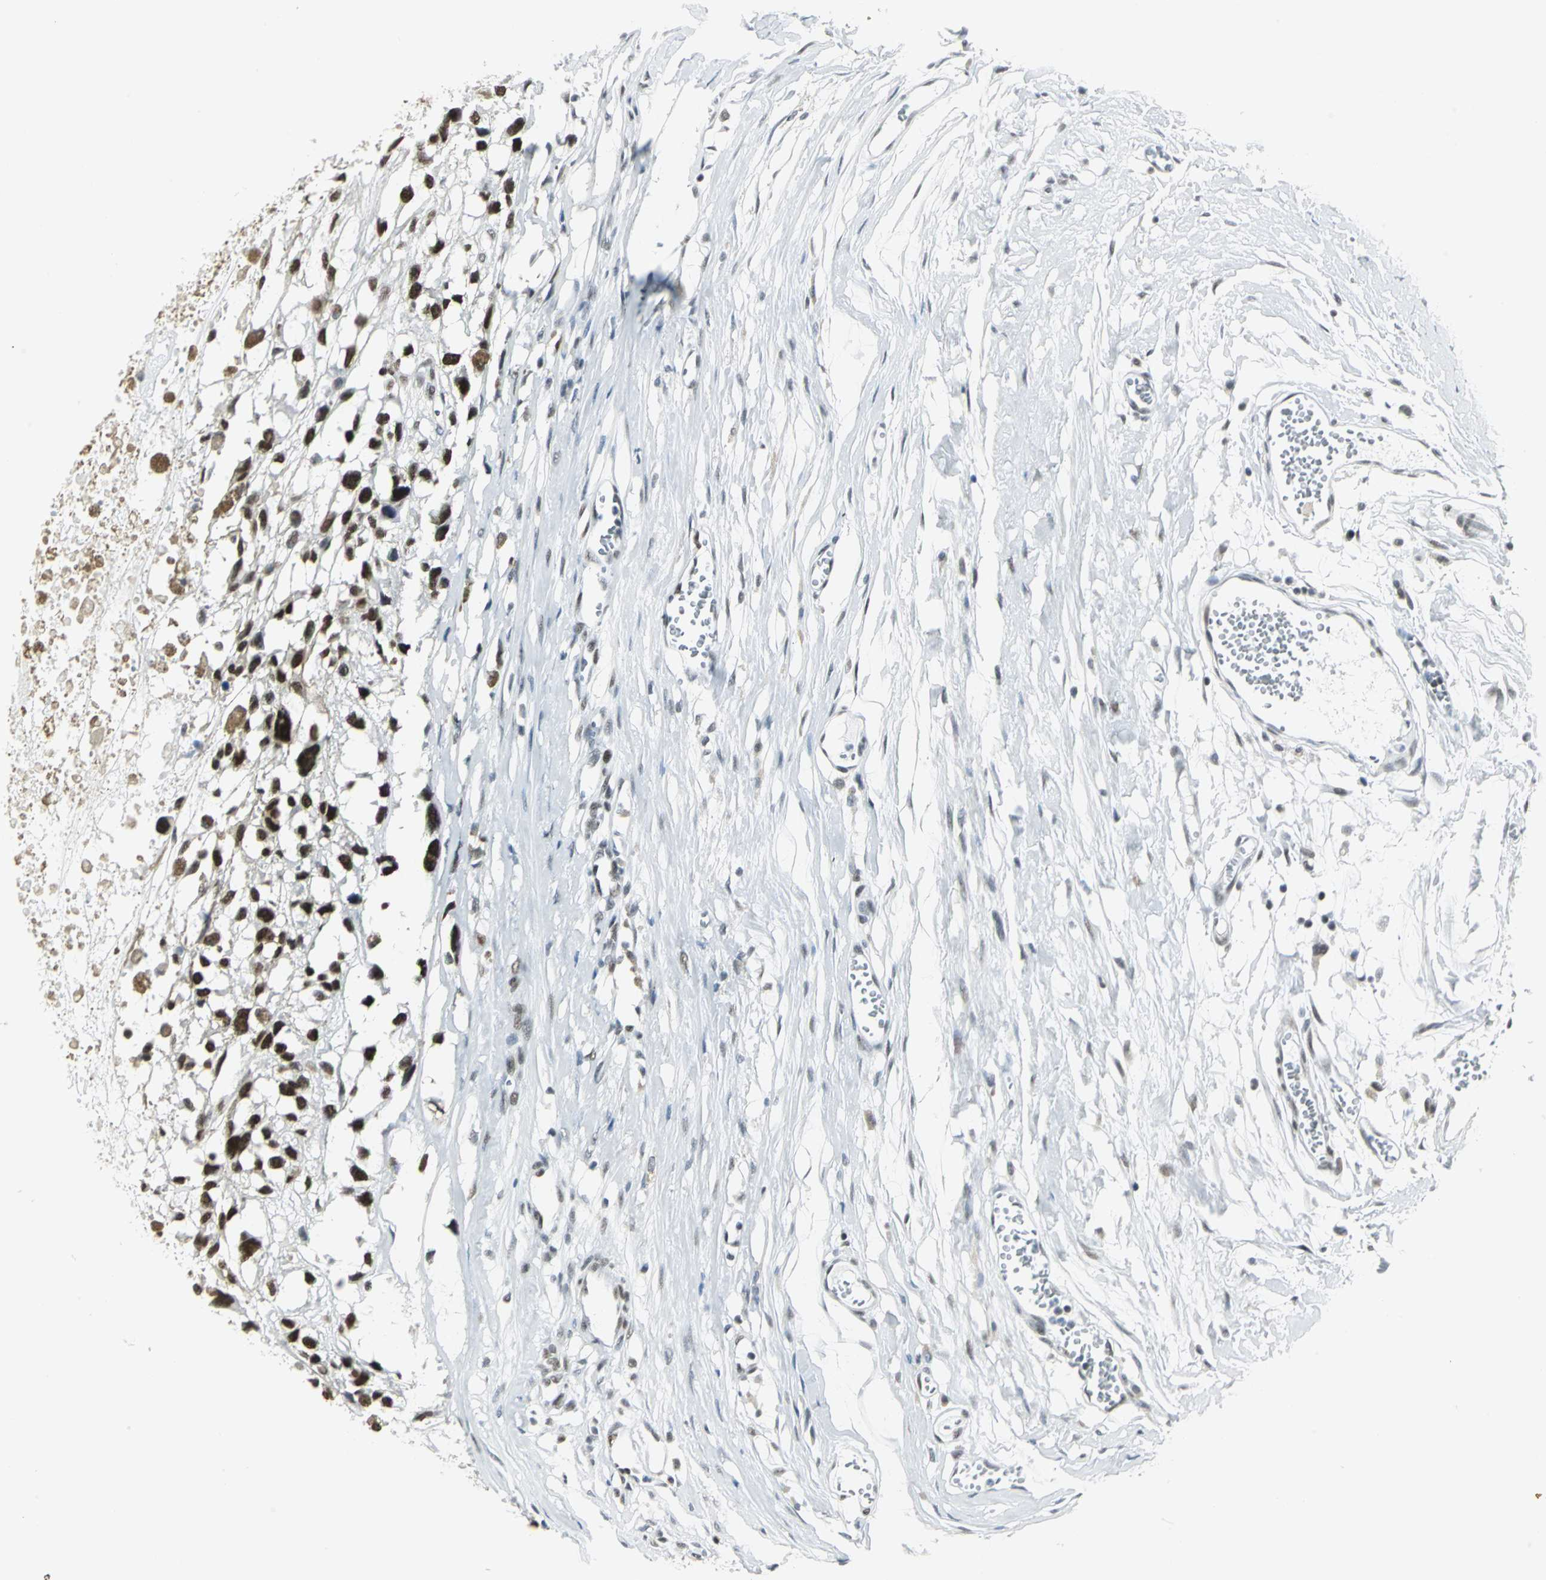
{"staining": {"intensity": "strong", "quantity": ">75%", "location": "nuclear"}, "tissue": "melanoma", "cell_type": "Tumor cells", "image_type": "cancer", "snomed": [{"axis": "morphology", "description": "Malignant melanoma, Metastatic site"}, {"axis": "topography", "description": "Lymph node"}], "caption": "Human malignant melanoma (metastatic site) stained with a protein marker shows strong staining in tumor cells.", "gene": "ADNP", "patient": {"sex": "male", "age": 59}}